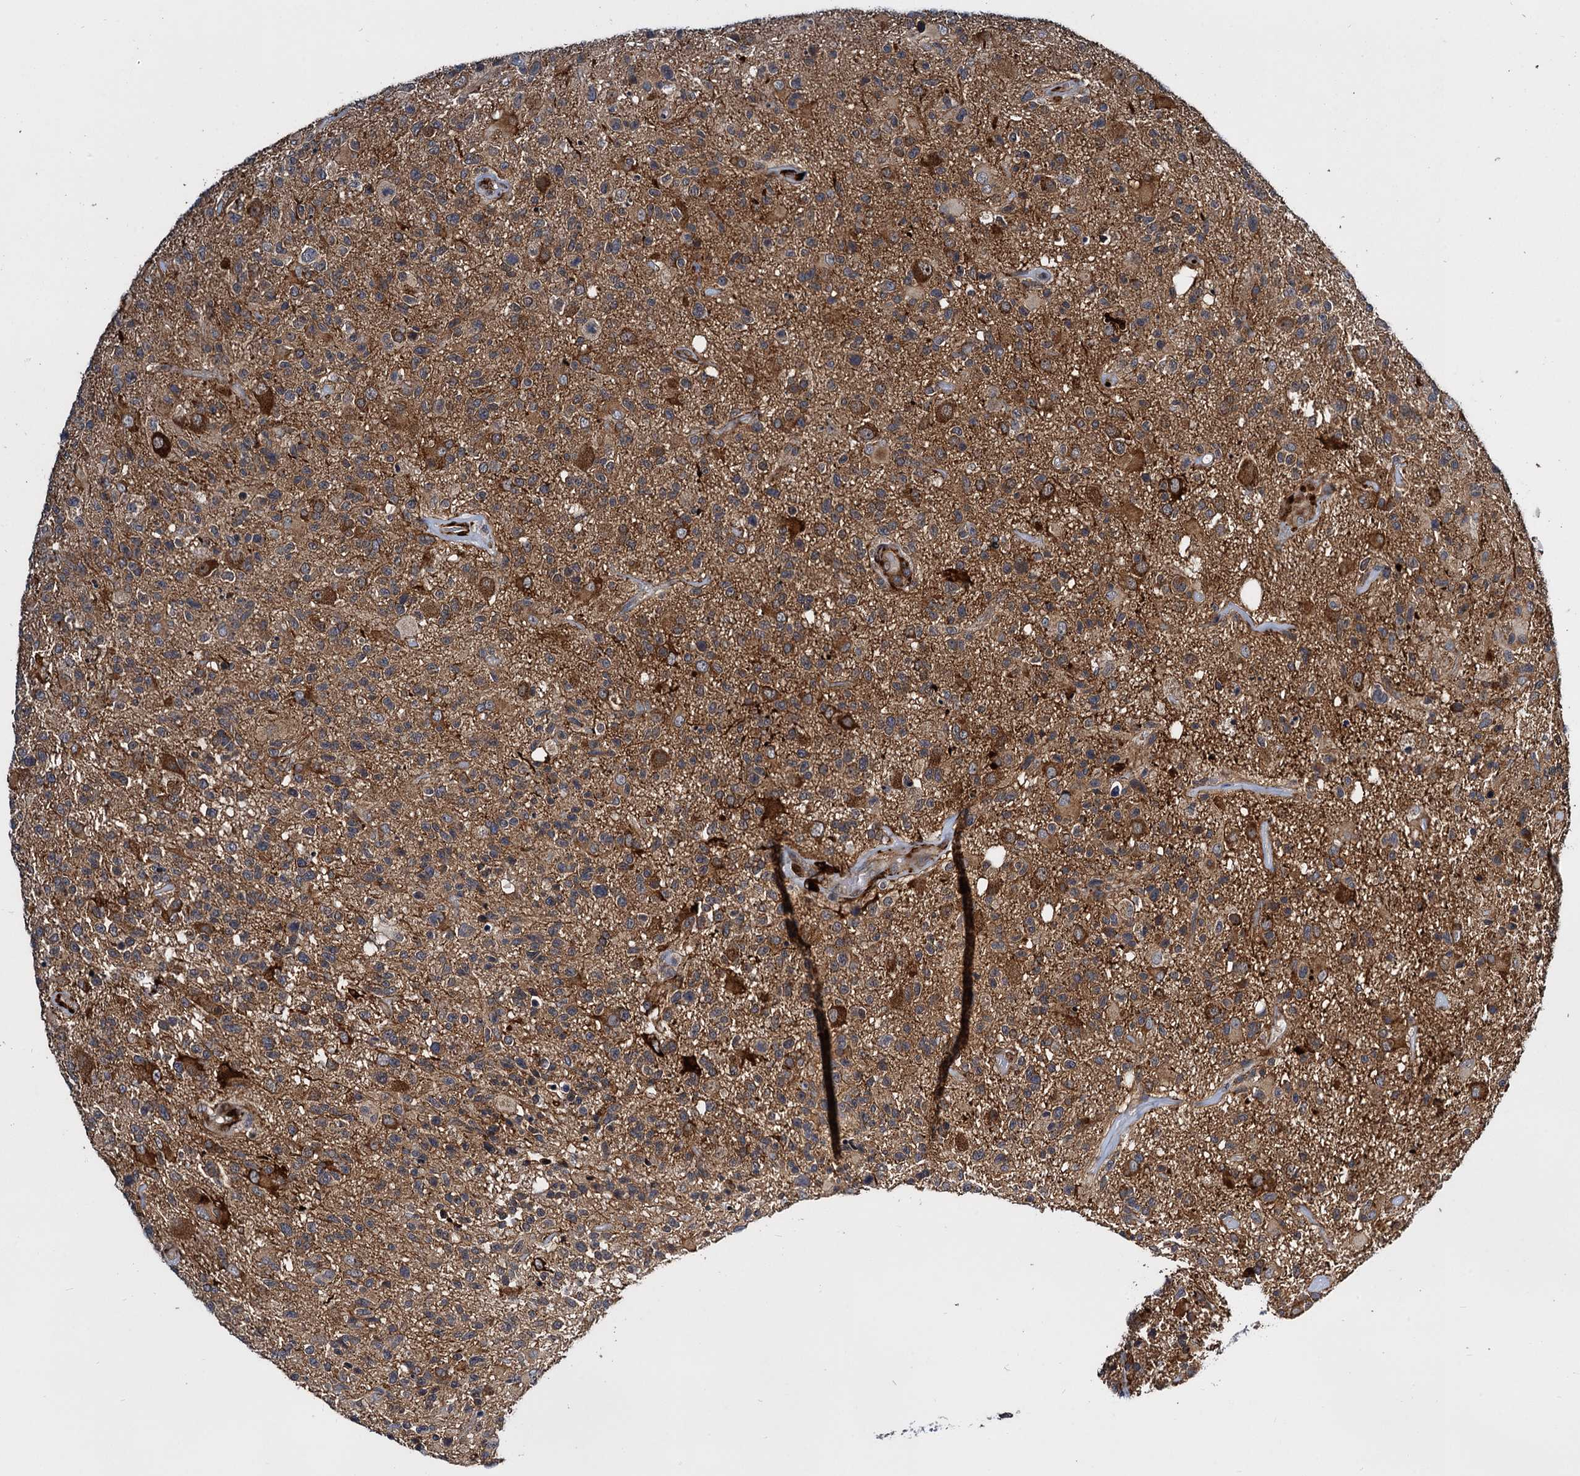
{"staining": {"intensity": "moderate", "quantity": ">75%", "location": "cytoplasmic/membranous"}, "tissue": "glioma", "cell_type": "Tumor cells", "image_type": "cancer", "snomed": [{"axis": "morphology", "description": "Glioma, malignant, High grade"}, {"axis": "morphology", "description": "Glioblastoma, NOS"}, {"axis": "topography", "description": "Brain"}], "caption": "Moderate cytoplasmic/membranous staining is present in approximately >75% of tumor cells in glioma.", "gene": "ARHGAP42", "patient": {"sex": "male", "age": 60}}